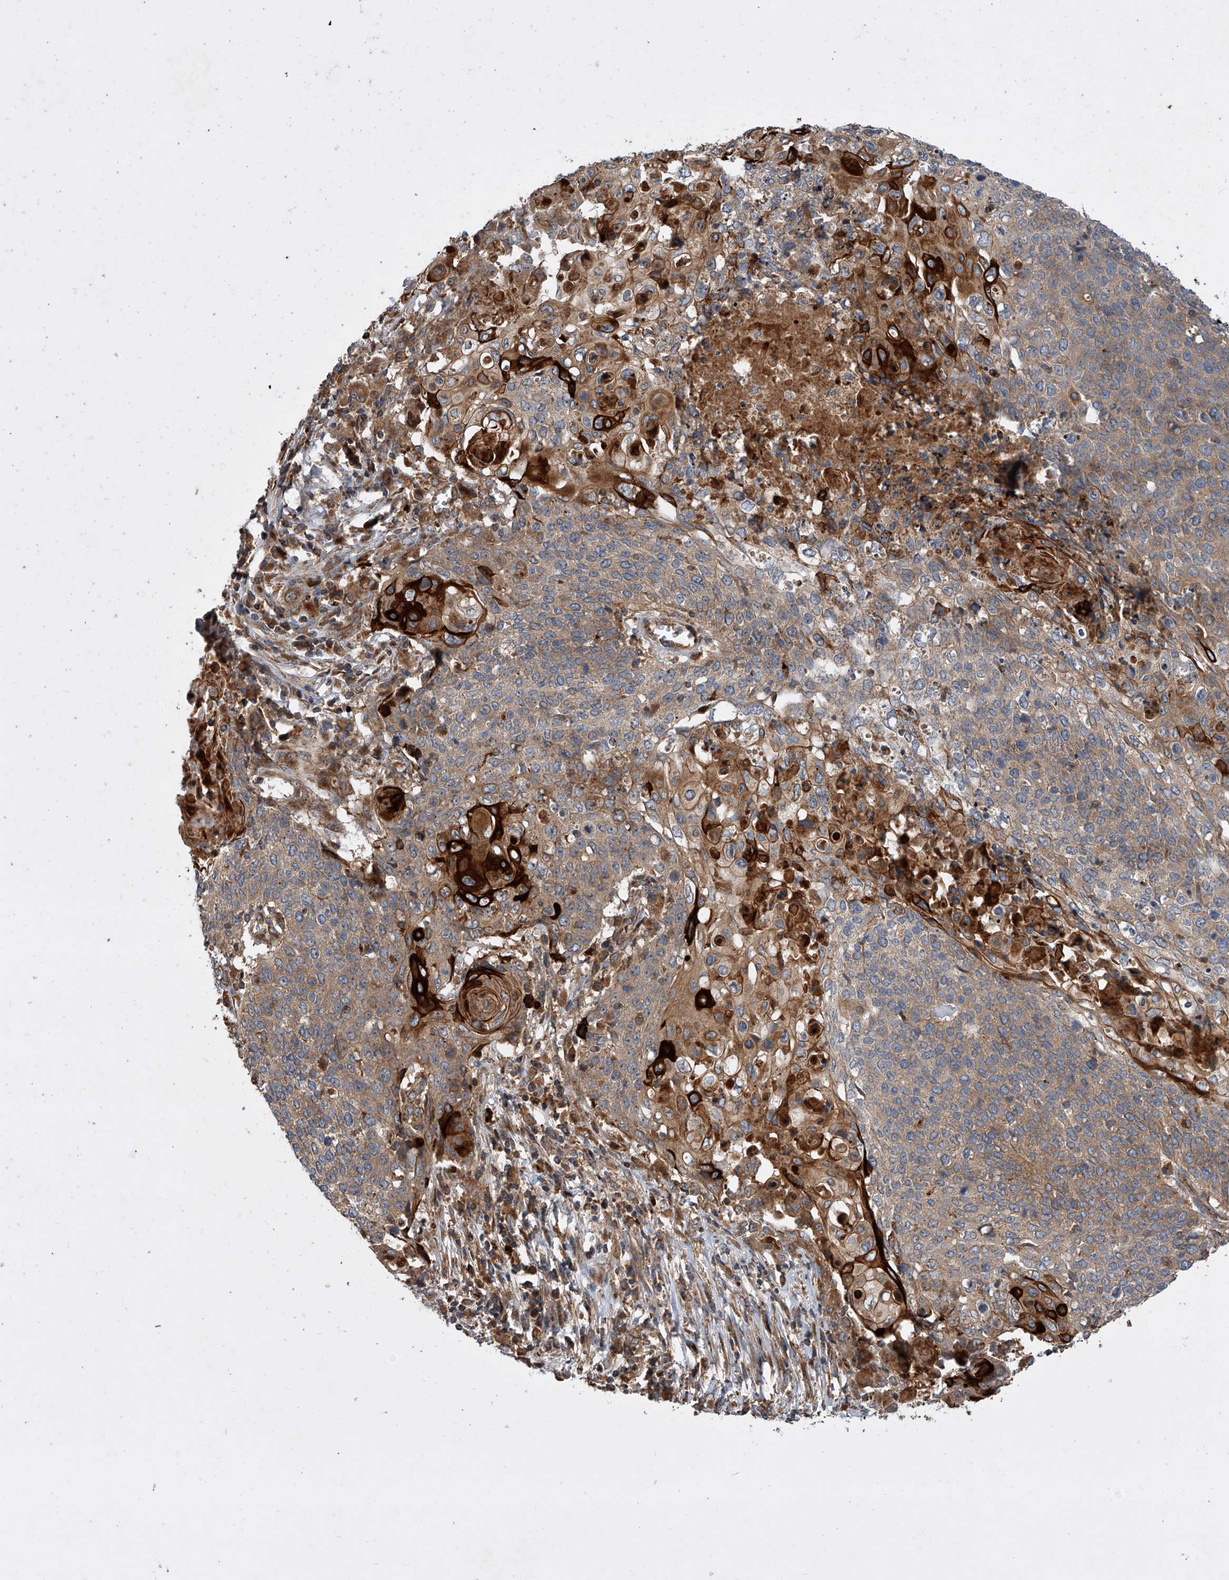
{"staining": {"intensity": "moderate", "quantity": ">75%", "location": "cytoplasmic/membranous"}, "tissue": "cervical cancer", "cell_type": "Tumor cells", "image_type": "cancer", "snomed": [{"axis": "morphology", "description": "Squamous cell carcinoma, NOS"}, {"axis": "topography", "description": "Cervix"}], "caption": "Protein staining of cervical cancer (squamous cell carcinoma) tissue demonstrates moderate cytoplasmic/membranous staining in about >75% of tumor cells. (Brightfield microscopy of DAB IHC at high magnification).", "gene": "USP47", "patient": {"sex": "female", "age": 39}}